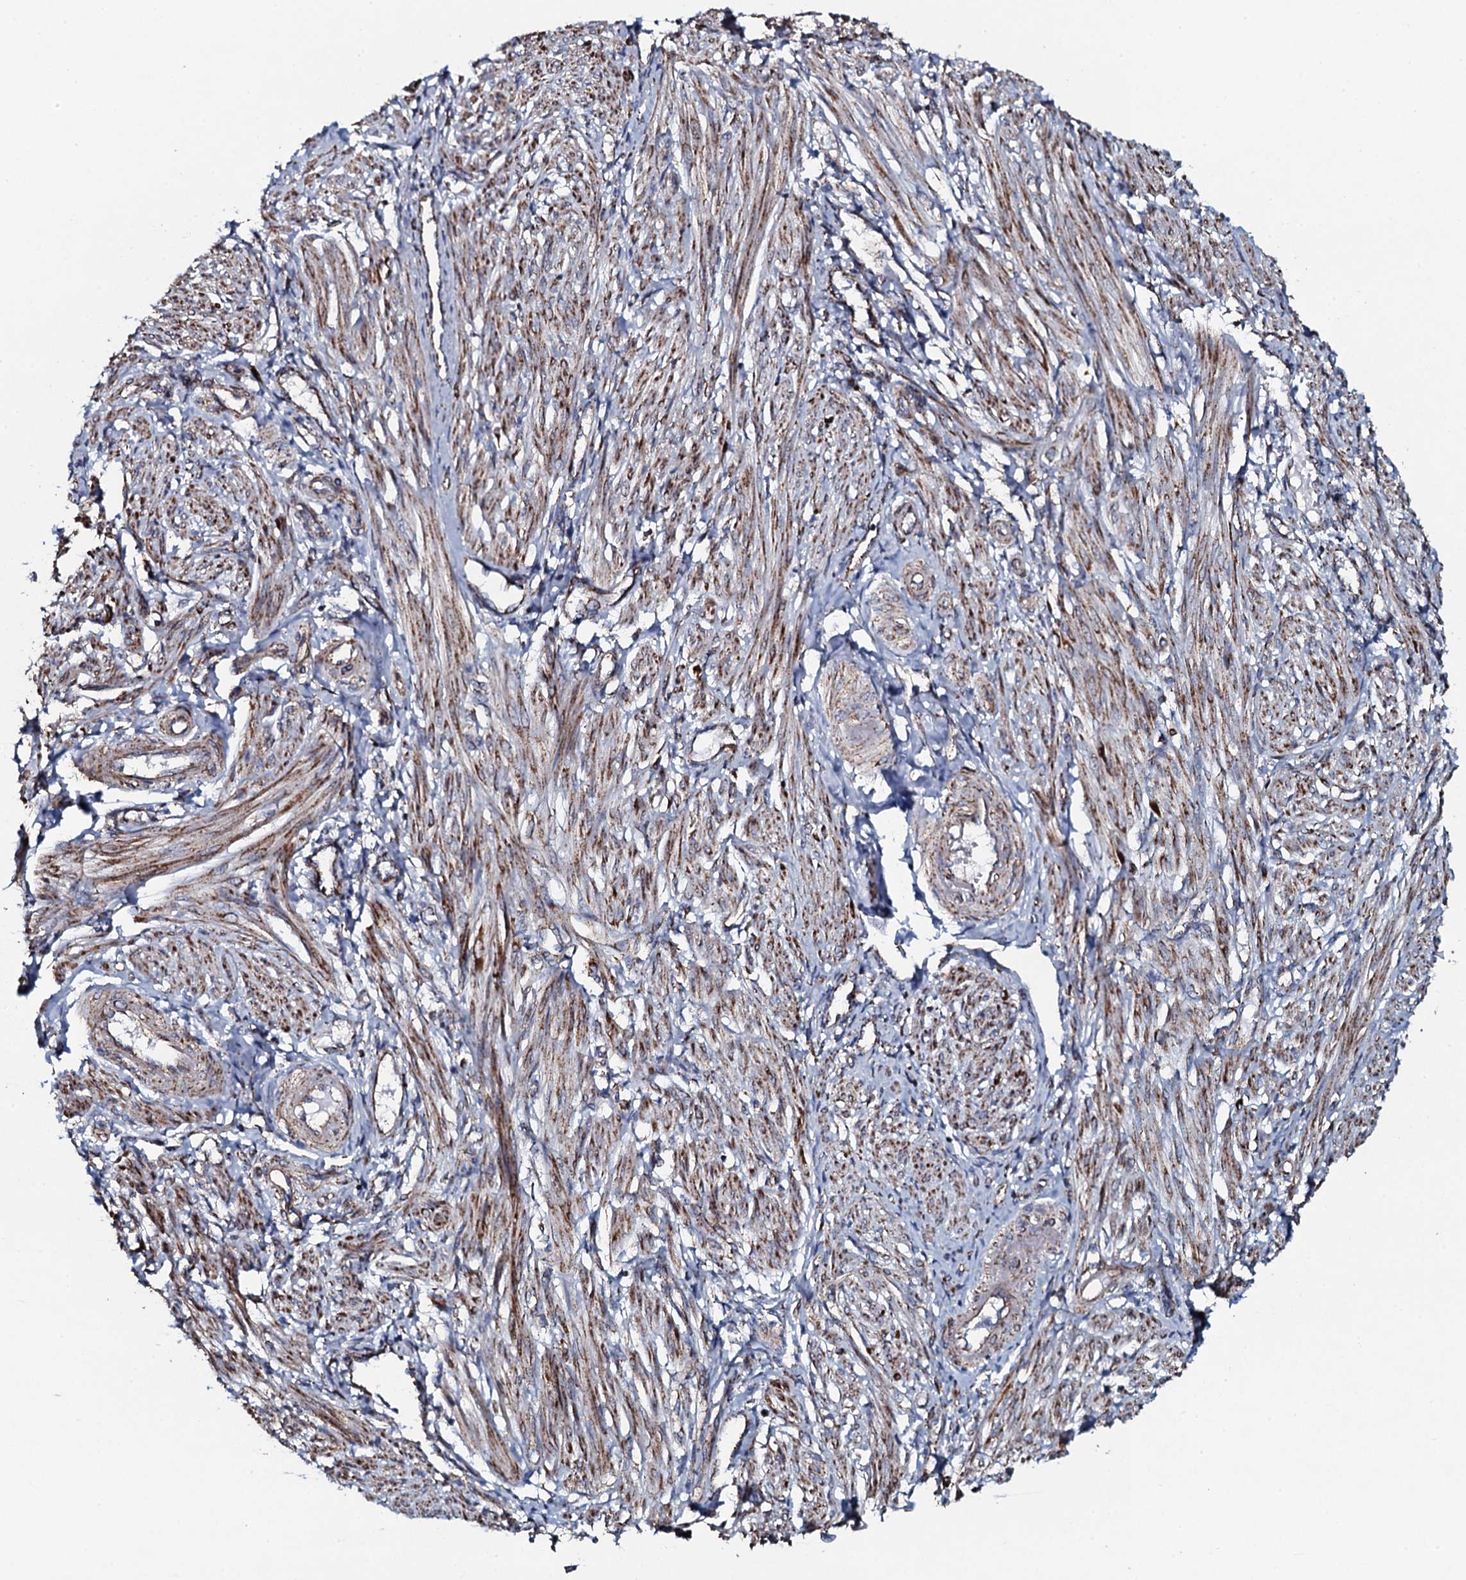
{"staining": {"intensity": "moderate", "quantity": "25%-75%", "location": "cytoplasmic/membranous"}, "tissue": "smooth muscle", "cell_type": "Smooth muscle cells", "image_type": "normal", "snomed": [{"axis": "morphology", "description": "Normal tissue, NOS"}, {"axis": "topography", "description": "Smooth muscle"}], "caption": "The micrograph shows staining of unremarkable smooth muscle, revealing moderate cytoplasmic/membranous protein staining (brown color) within smooth muscle cells. (DAB IHC, brown staining for protein, blue staining for nuclei).", "gene": "EVC2", "patient": {"sex": "female", "age": 39}}